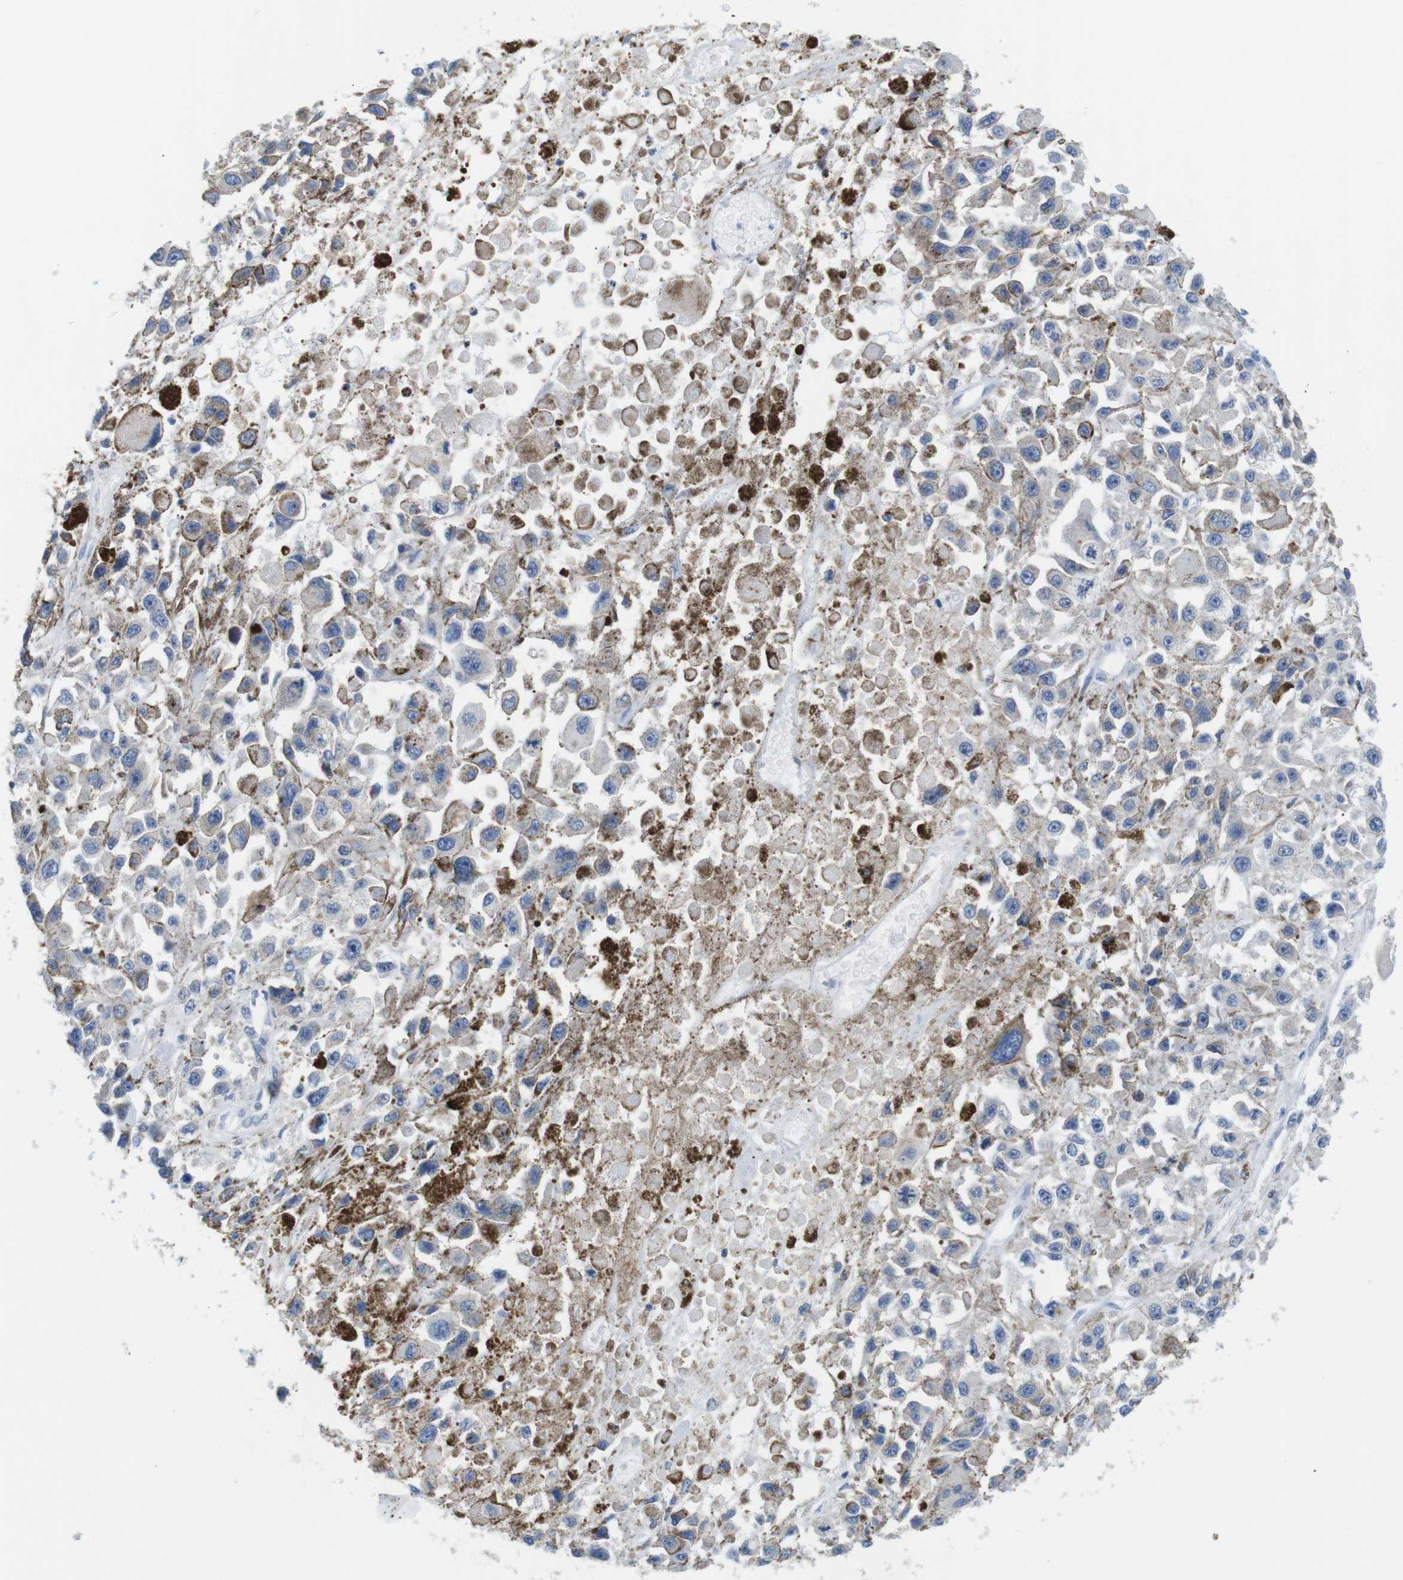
{"staining": {"intensity": "negative", "quantity": "none", "location": "none"}, "tissue": "melanoma", "cell_type": "Tumor cells", "image_type": "cancer", "snomed": [{"axis": "morphology", "description": "Malignant melanoma, Metastatic site"}, {"axis": "topography", "description": "Lymph node"}], "caption": "Human malignant melanoma (metastatic site) stained for a protein using IHC exhibits no expression in tumor cells.", "gene": "NEBL", "patient": {"sex": "male", "age": 59}}